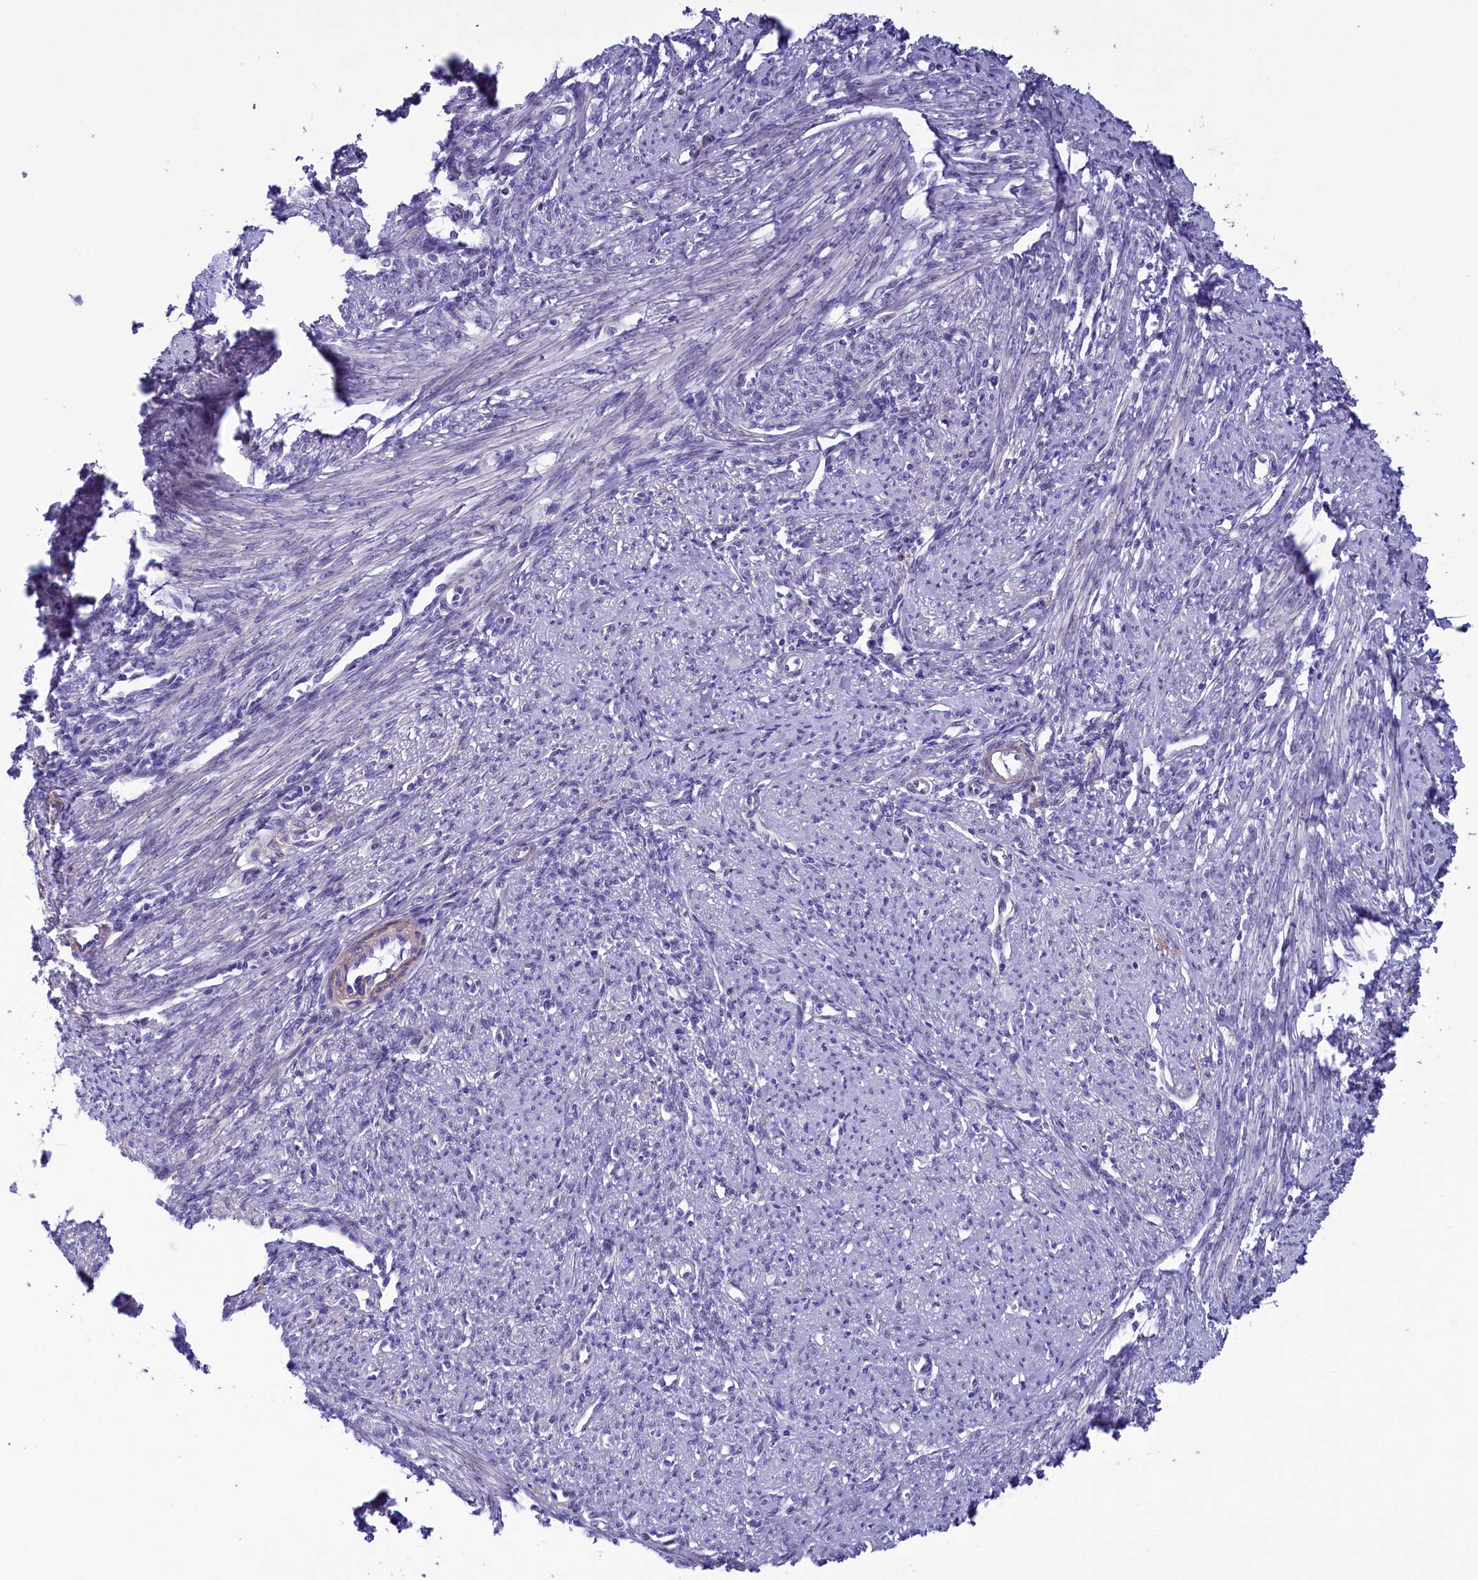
{"staining": {"intensity": "weak", "quantity": "<25%", "location": "cytoplasmic/membranous"}, "tissue": "smooth muscle", "cell_type": "Smooth muscle cells", "image_type": "normal", "snomed": [{"axis": "morphology", "description": "Normal tissue, NOS"}, {"axis": "topography", "description": "Smooth muscle"}, {"axis": "topography", "description": "Uterus"}], "caption": "Smooth muscle cells show no significant protein expression in unremarkable smooth muscle. (DAB immunohistochemistry, high magnification).", "gene": "LOXL1", "patient": {"sex": "female", "age": 59}}